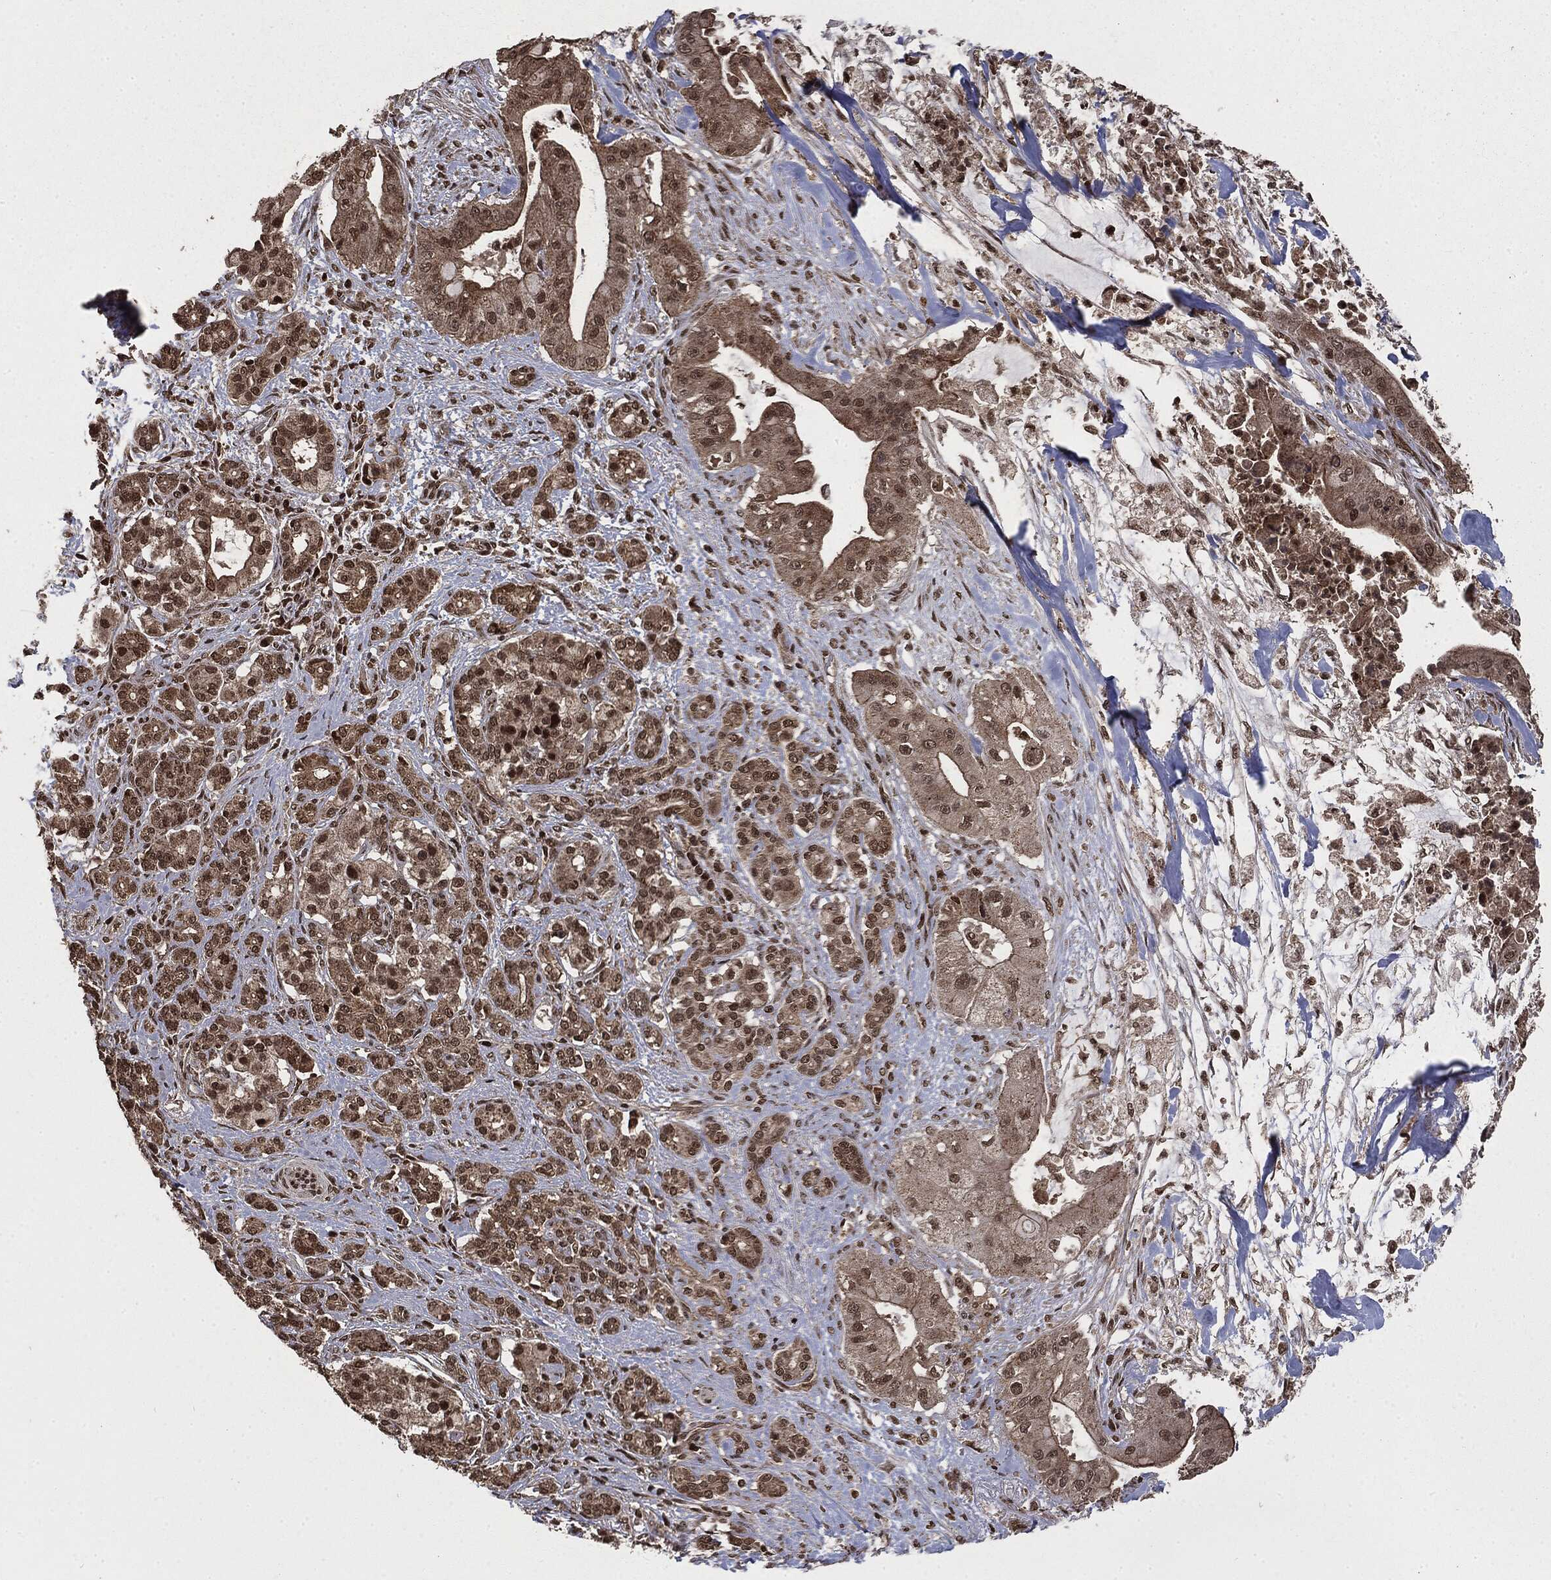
{"staining": {"intensity": "weak", "quantity": ">75%", "location": "cytoplasmic/membranous,nuclear"}, "tissue": "pancreatic cancer", "cell_type": "Tumor cells", "image_type": "cancer", "snomed": [{"axis": "morphology", "description": "Normal tissue, NOS"}, {"axis": "morphology", "description": "Inflammation, NOS"}, {"axis": "morphology", "description": "Adenocarcinoma, NOS"}, {"axis": "topography", "description": "Pancreas"}], "caption": "A brown stain labels weak cytoplasmic/membranous and nuclear positivity of a protein in pancreatic adenocarcinoma tumor cells.", "gene": "CTDP1", "patient": {"sex": "male", "age": 57}}